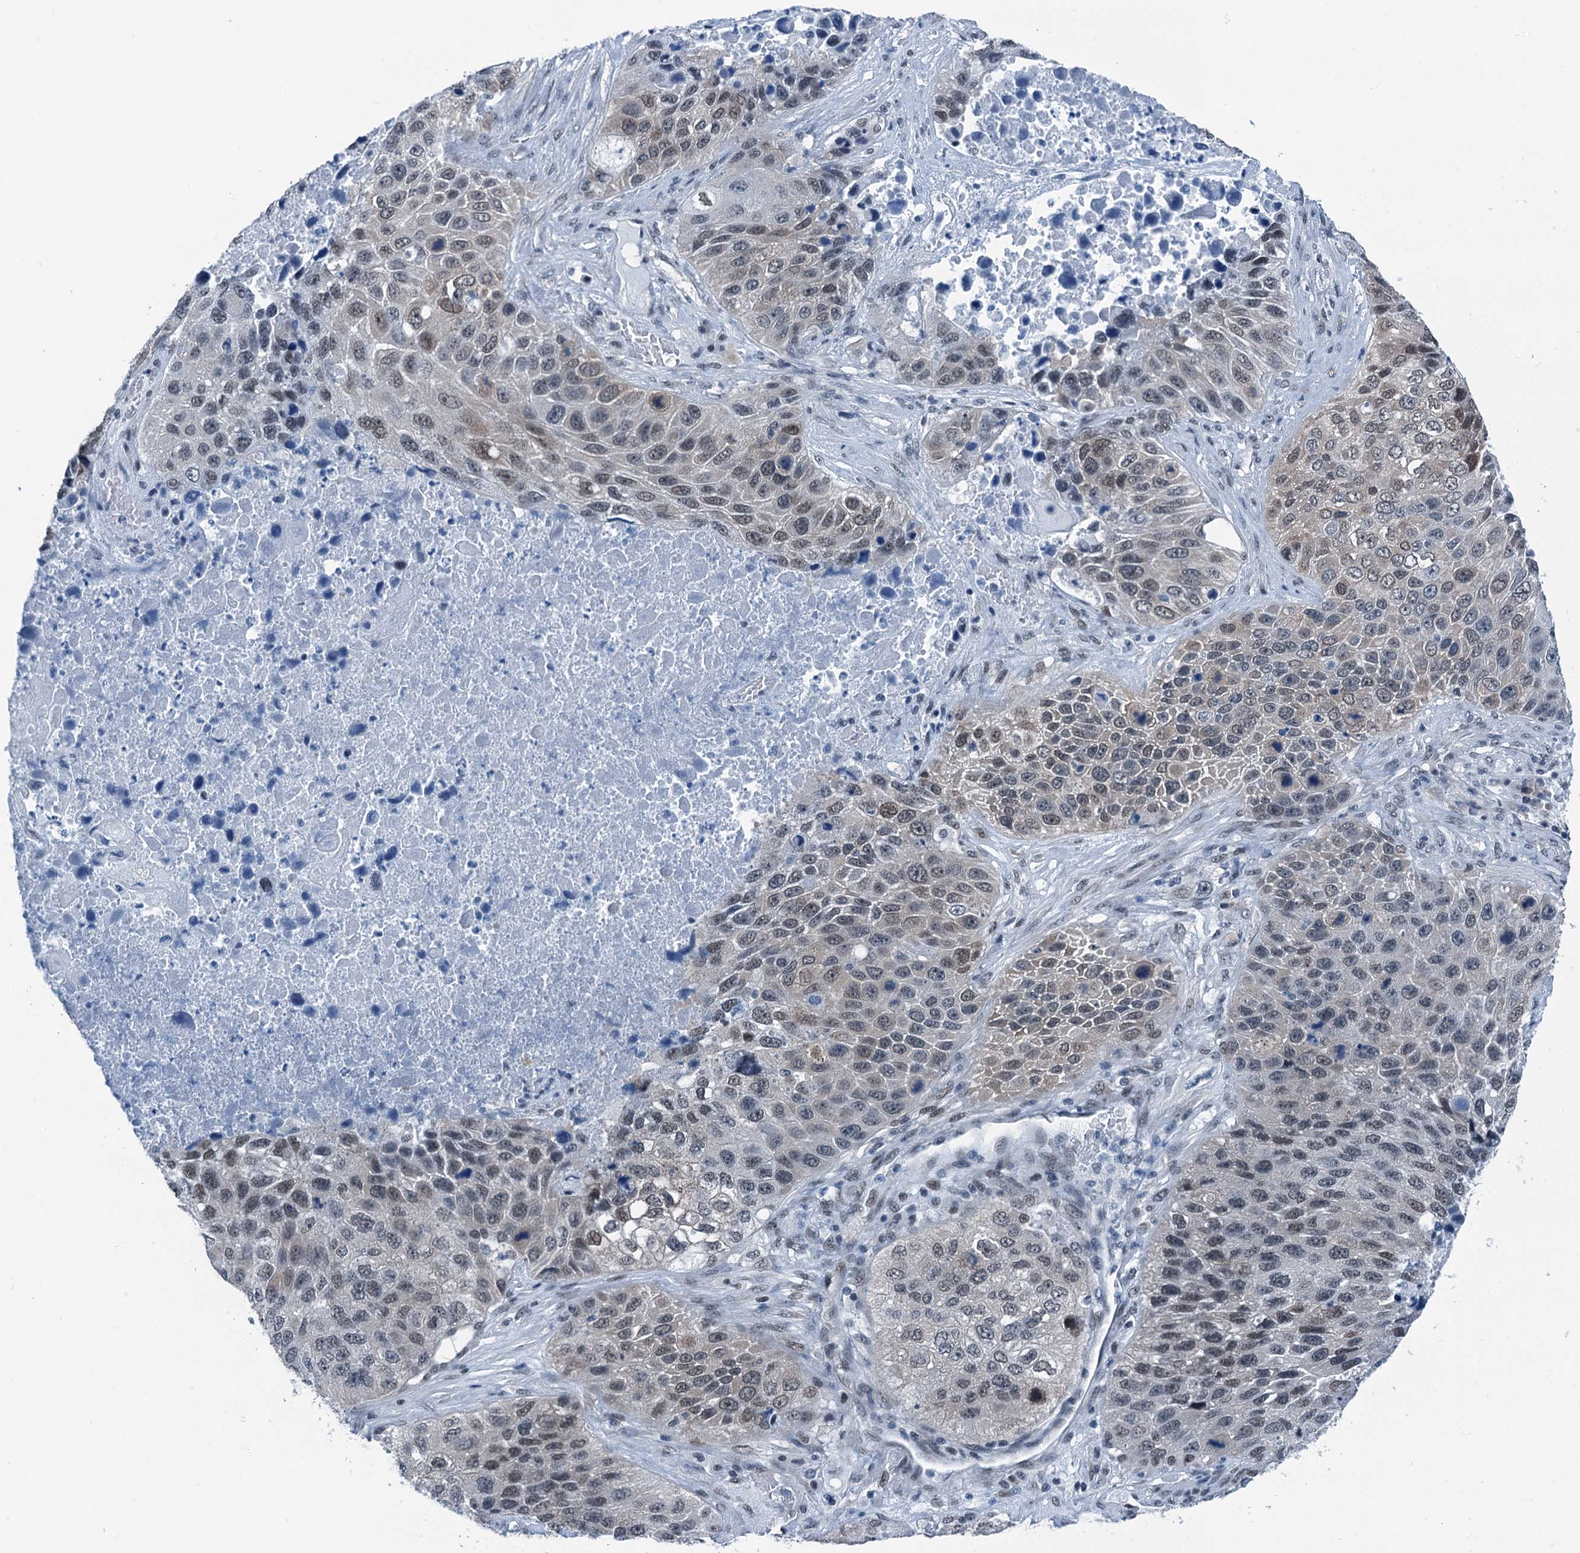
{"staining": {"intensity": "weak", "quantity": "<25%", "location": "nuclear"}, "tissue": "lung cancer", "cell_type": "Tumor cells", "image_type": "cancer", "snomed": [{"axis": "morphology", "description": "Squamous cell carcinoma, NOS"}, {"axis": "topography", "description": "Lung"}], "caption": "High magnification brightfield microscopy of lung cancer (squamous cell carcinoma) stained with DAB (3,3'-diaminobenzidine) (brown) and counterstained with hematoxylin (blue): tumor cells show no significant staining.", "gene": "TRPT1", "patient": {"sex": "male", "age": 61}}